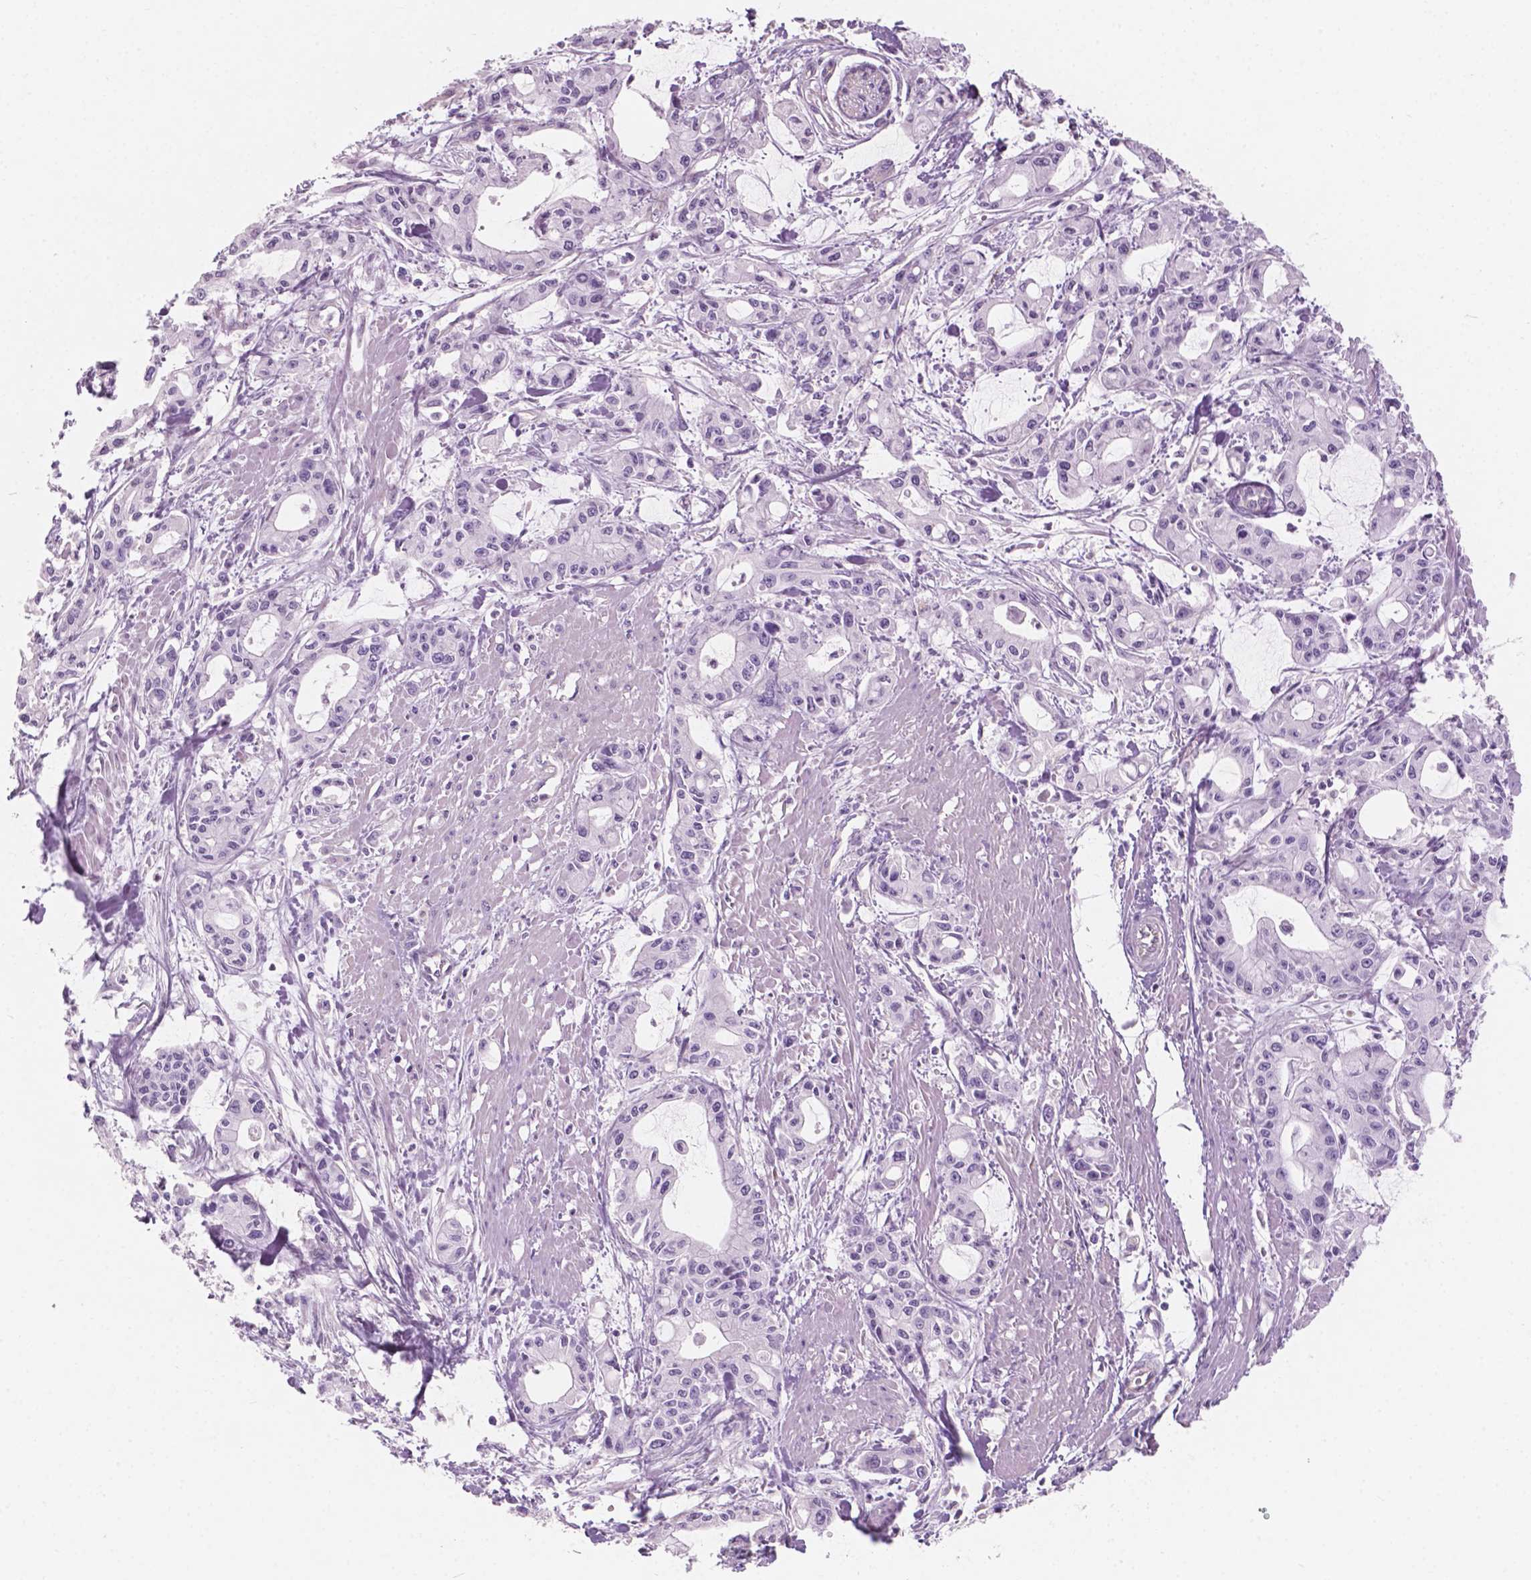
{"staining": {"intensity": "negative", "quantity": "none", "location": "none"}, "tissue": "pancreatic cancer", "cell_type": "Tumor cells", "image_type": "cancer", "snomed": [{"axis": "morphology", "description": "Adenocarcinoma, NOS"}, {"axis": "topography", "description": "Pancreas"}], "caption": "This is an IHC micrograph of human adenocarcinoma (pancreatic). There is no positivity in tumor cells.", "gene": "AWAT1", "patient": {"sex": "male", "age": 48}}